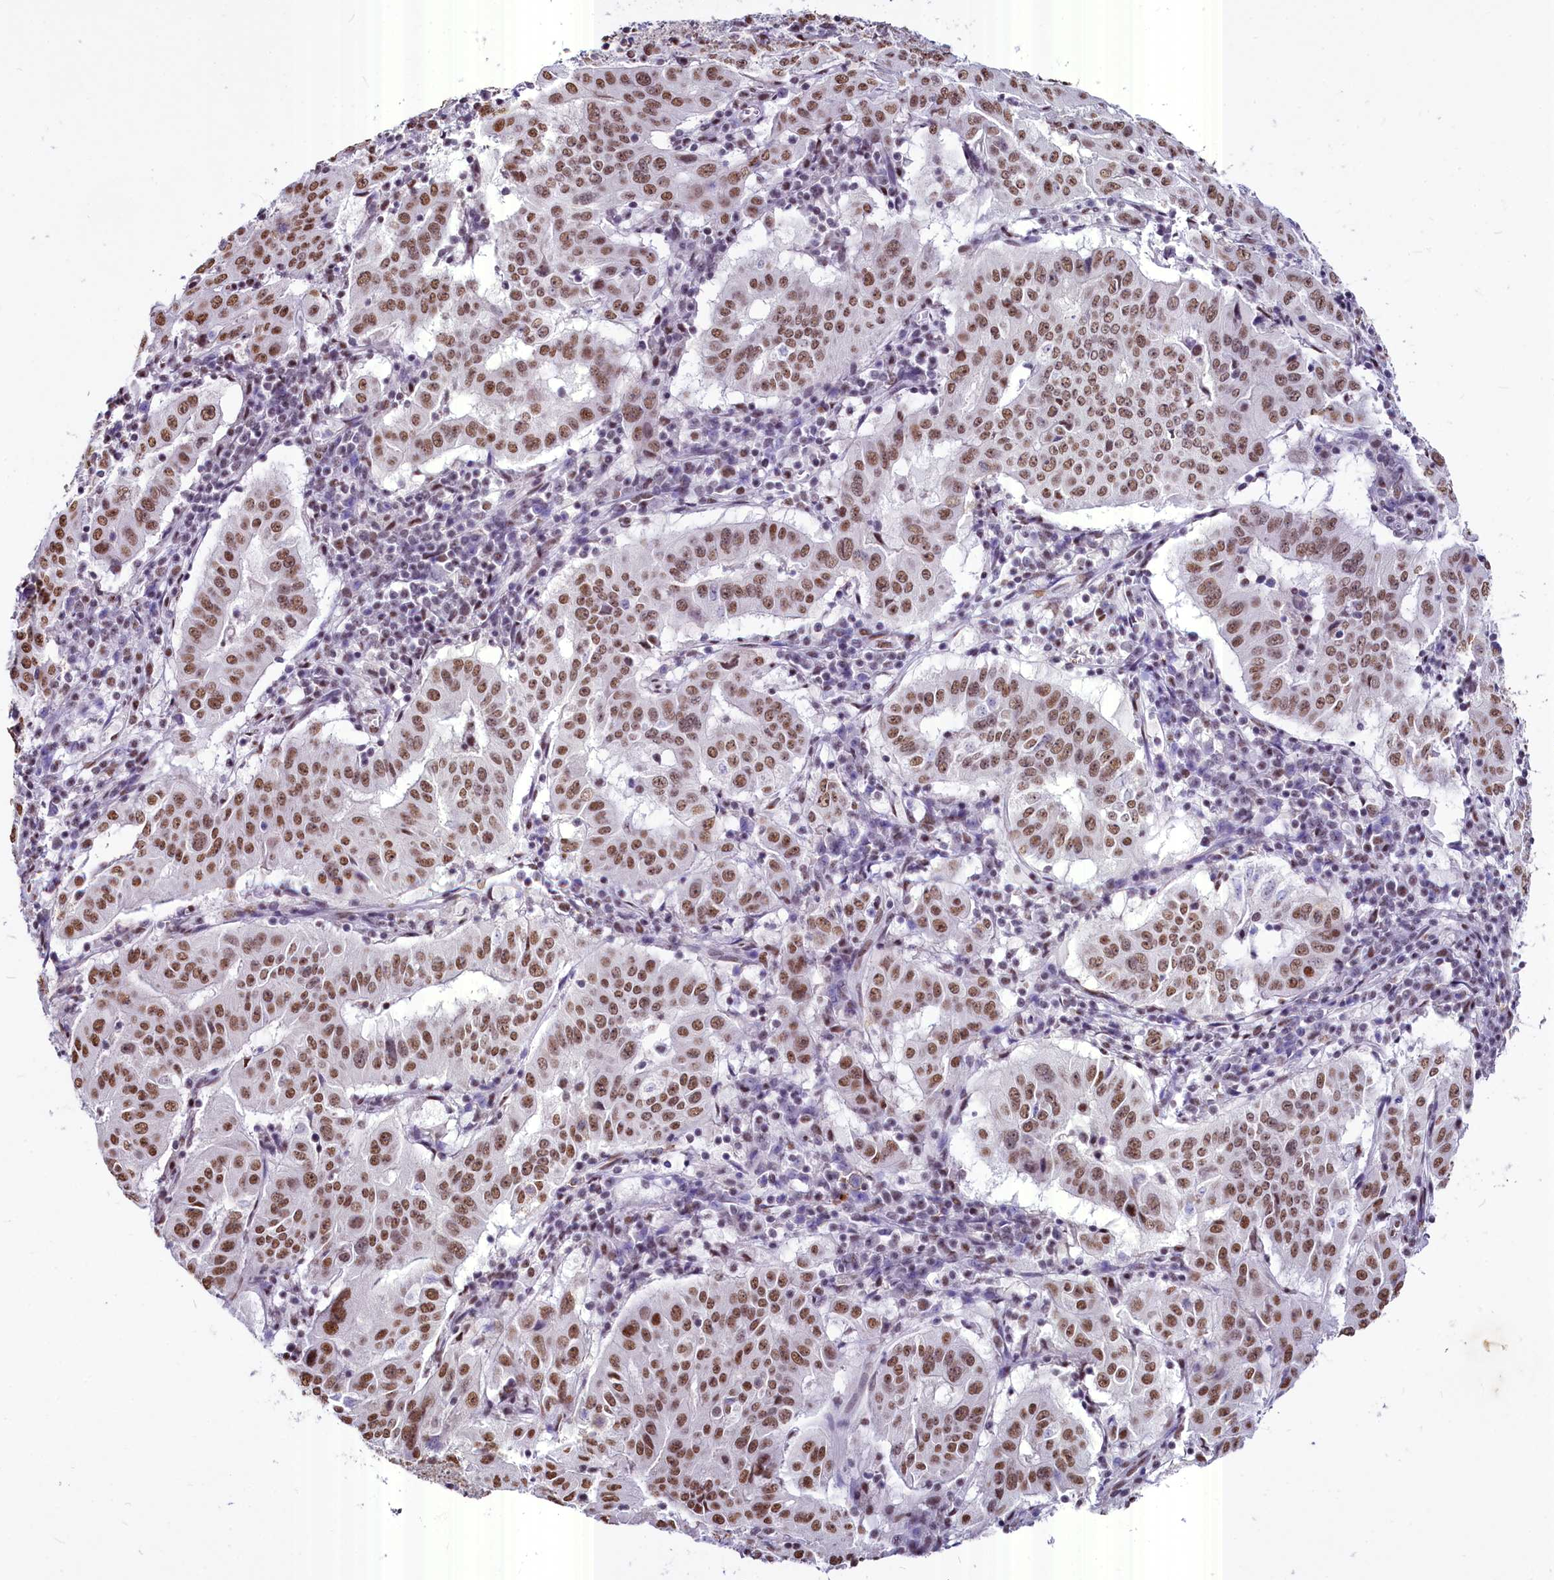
{"staining": {"intensity": "moderate", "quantity": ">75%", "location": "nuclear"}, "tissue": "pancreatic cancer", "cell_type": "Tumor cells", "image_type": "cancer", "snomed": [{"axis": "morphology", "description": "Adenocarcinoma, NOS"}, {"axis": "topography", "description": "Pancreas"}], "caption": "The histopathology image exhibits immunohistochemical staining of adenocarcinoma (pancreatic). There is moderate nuclear expression is identified in approximately >75% of tumor cells.", "gene": "PARPBP", "patient": {"sex": "male", "age": 63}}